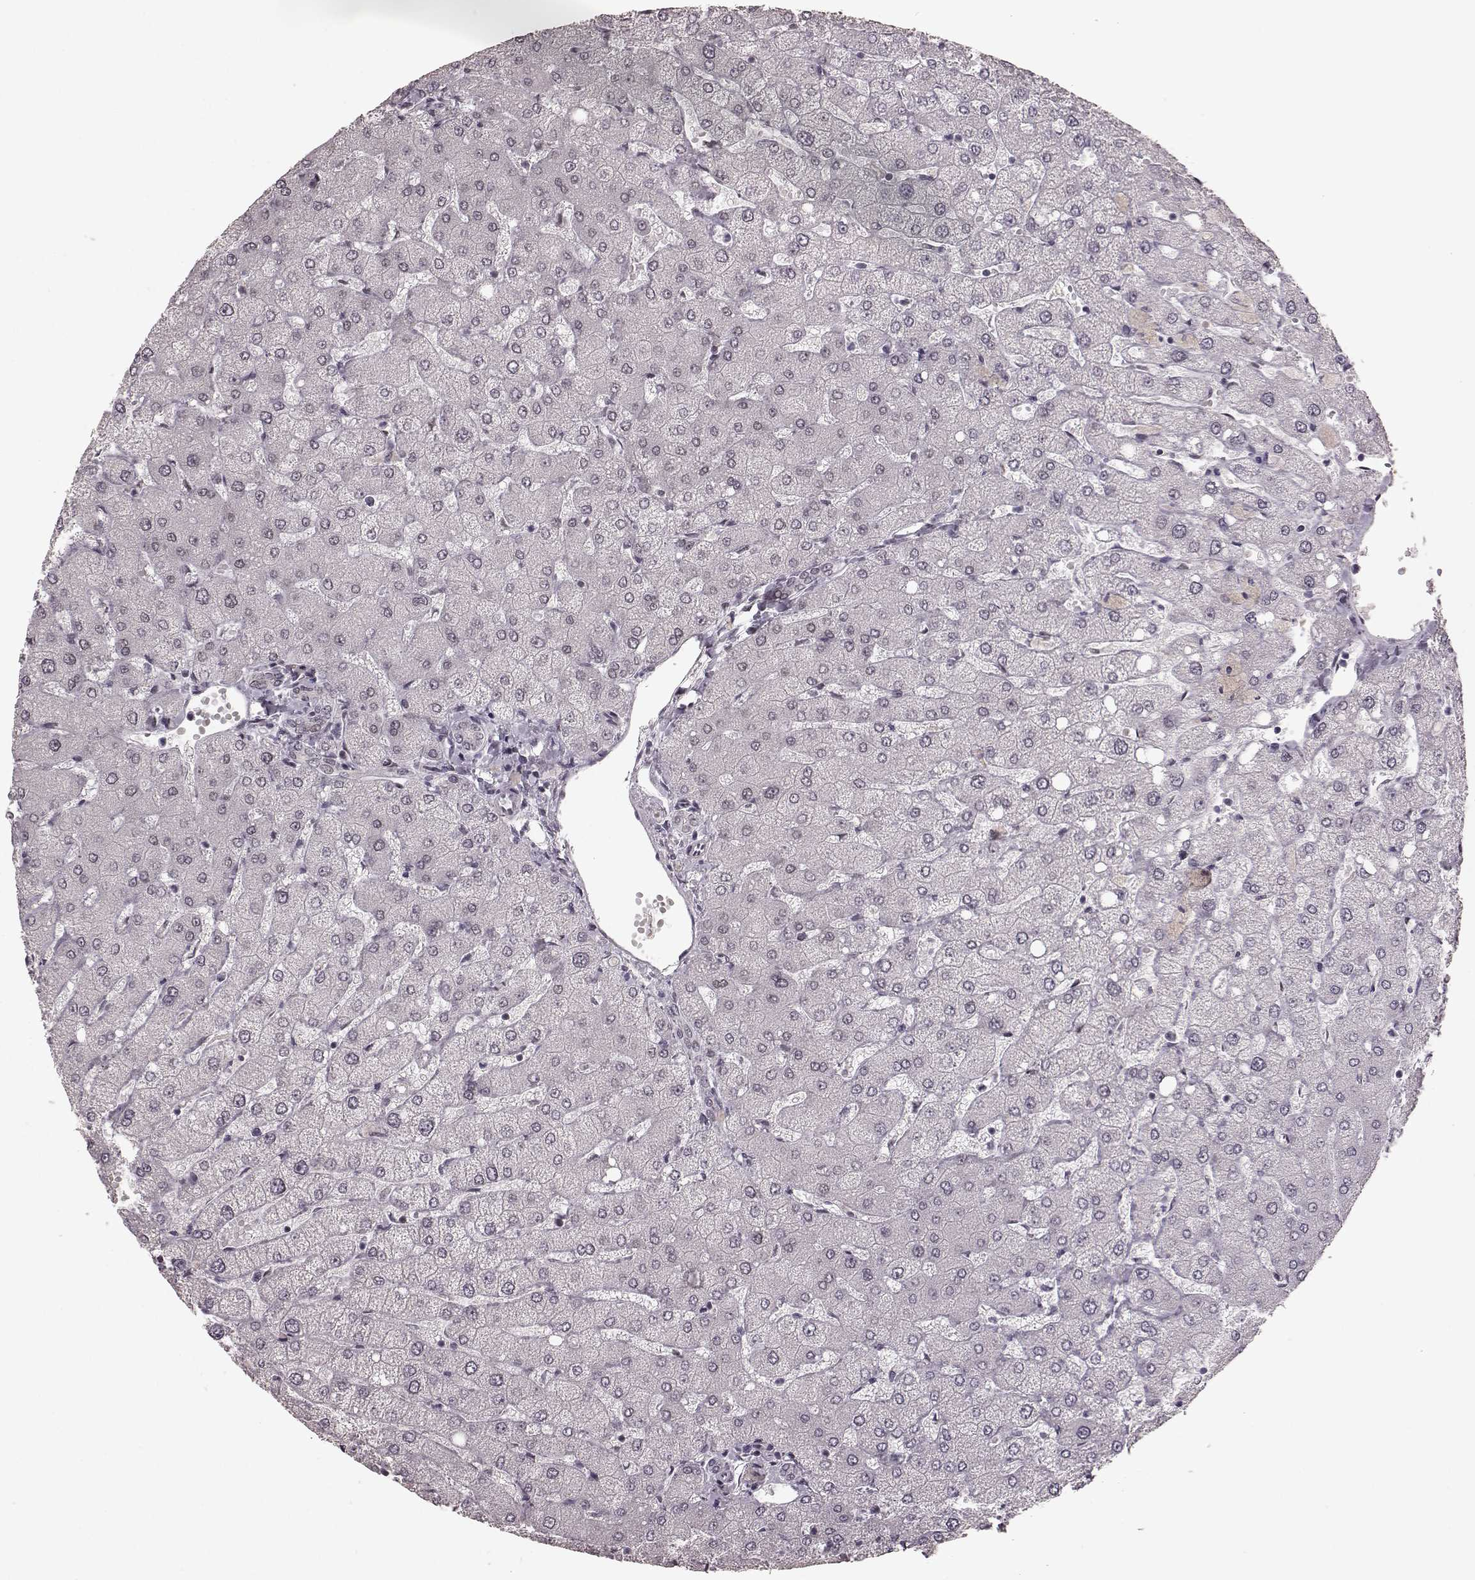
{"staining": {"intensity": "negative", "quantity": "none", "location": "none"}, "tissue": "liver", "cell_type": "Cholangiocytes", "image_type": "normal", "snomed": [{"axis": "morphology", "description": "Normal tissue, NOS"}, {"axis": "topography", "description": "Liver"}], "caption": "The immunohistochemistry (IHC) histopathology image has no significant expression in cholangiocytes of liver. (DAB immunohistochemistry with hematoxylin counter stain).", "gene": "NR2C1", "patient": {"sex": "female", "age": 54}}